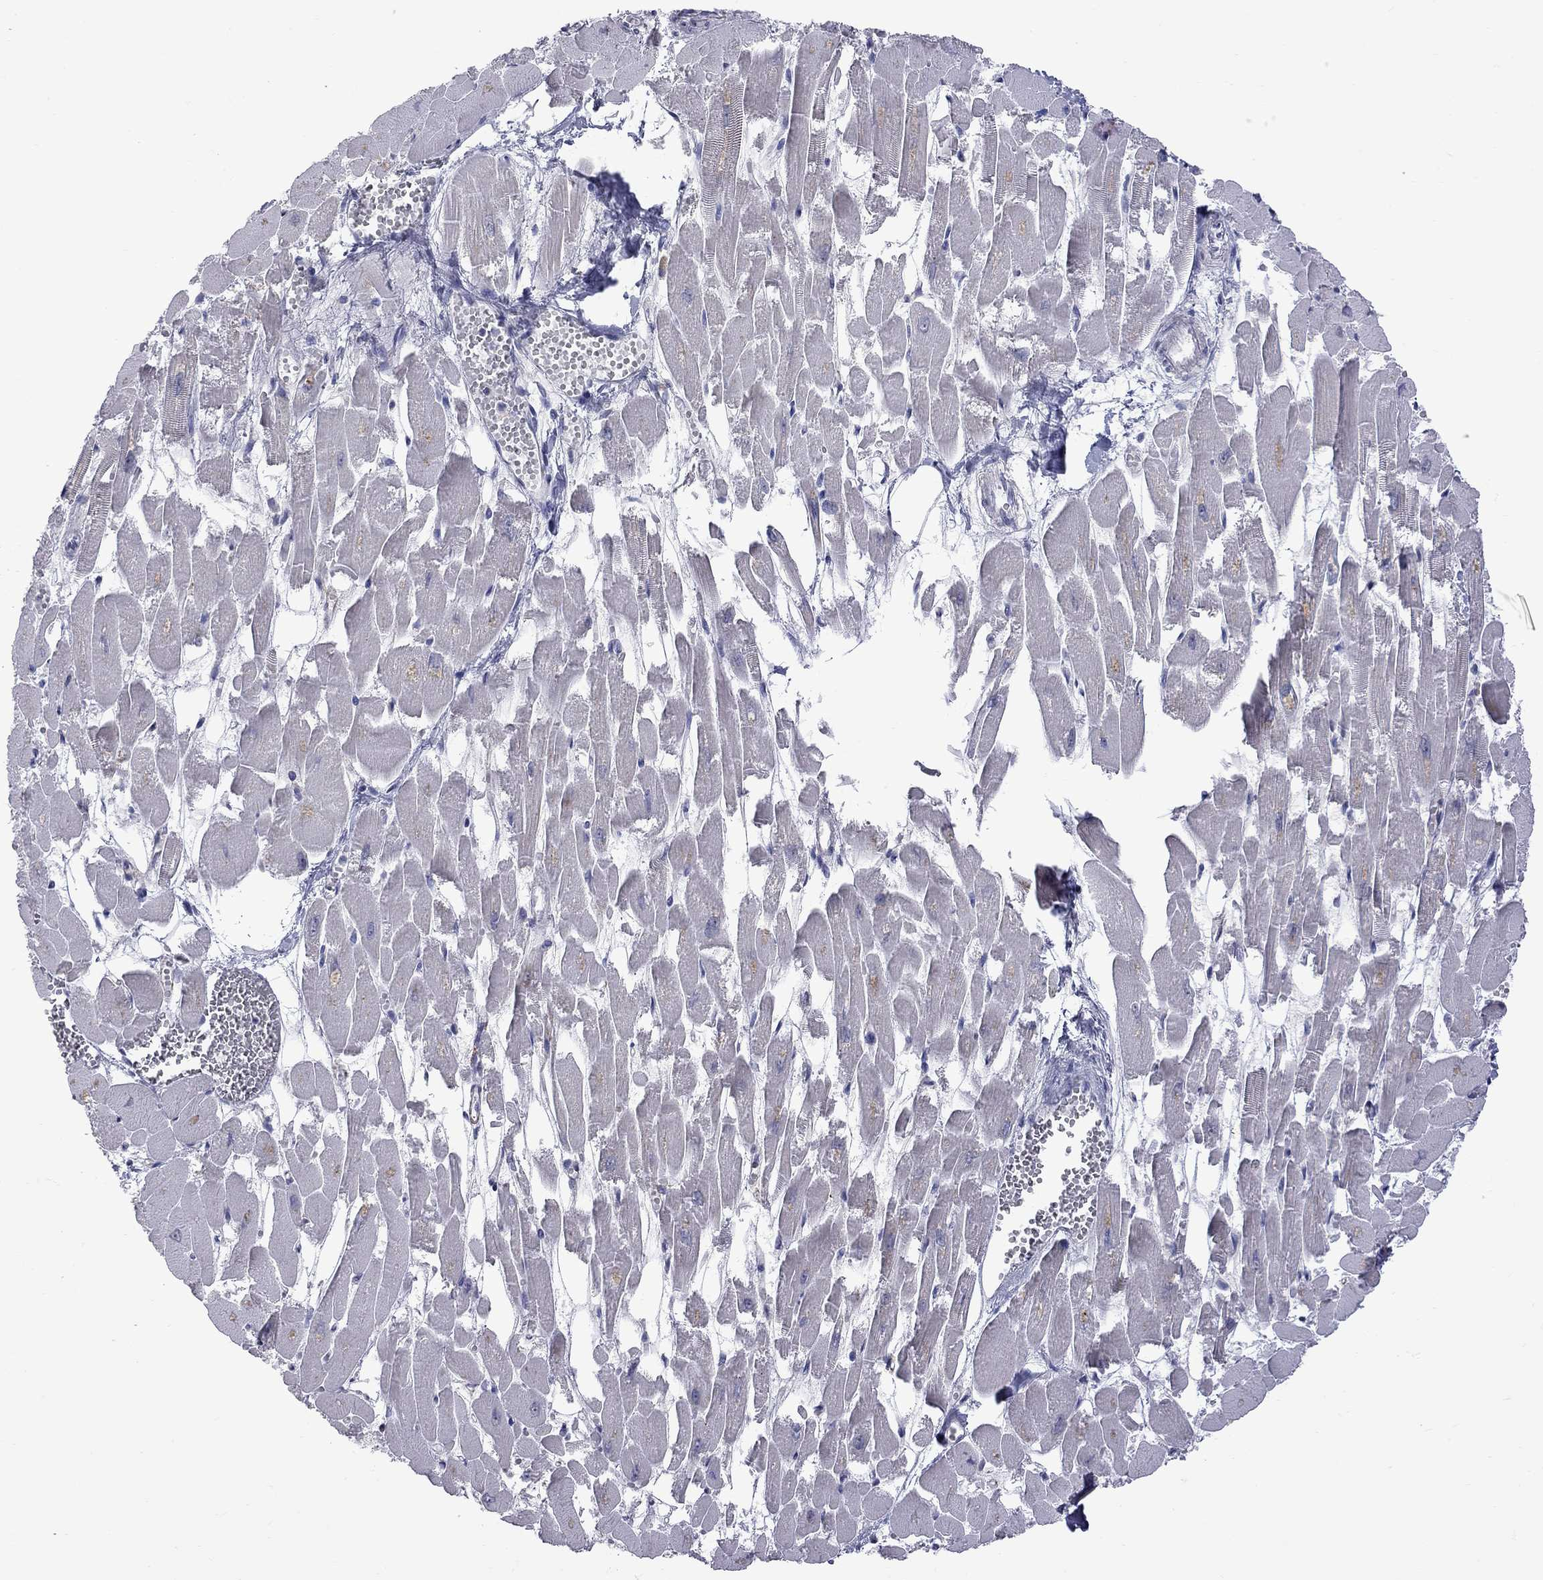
{"staining": {"intensity": "negative", "quantity": "none", "location": "none"}, "tissue": "heart muscle", "cell_type": "Cardiomyocytes", "image_type": "normal", "snomed": [{"axis": "morphology", "description": "Normal tissue, NOS"}, {"axis": "topography", "description": "Heart"}], "caption": "This image is of unremarkable heart muscle stained with immunohistochemistry to label a protein in brown with the nuclei are counter-stained blue. There is no positivity in cardiomyocytes.", "gene": "GSG1L", "patient": {"sex": "female", "age": 52}}